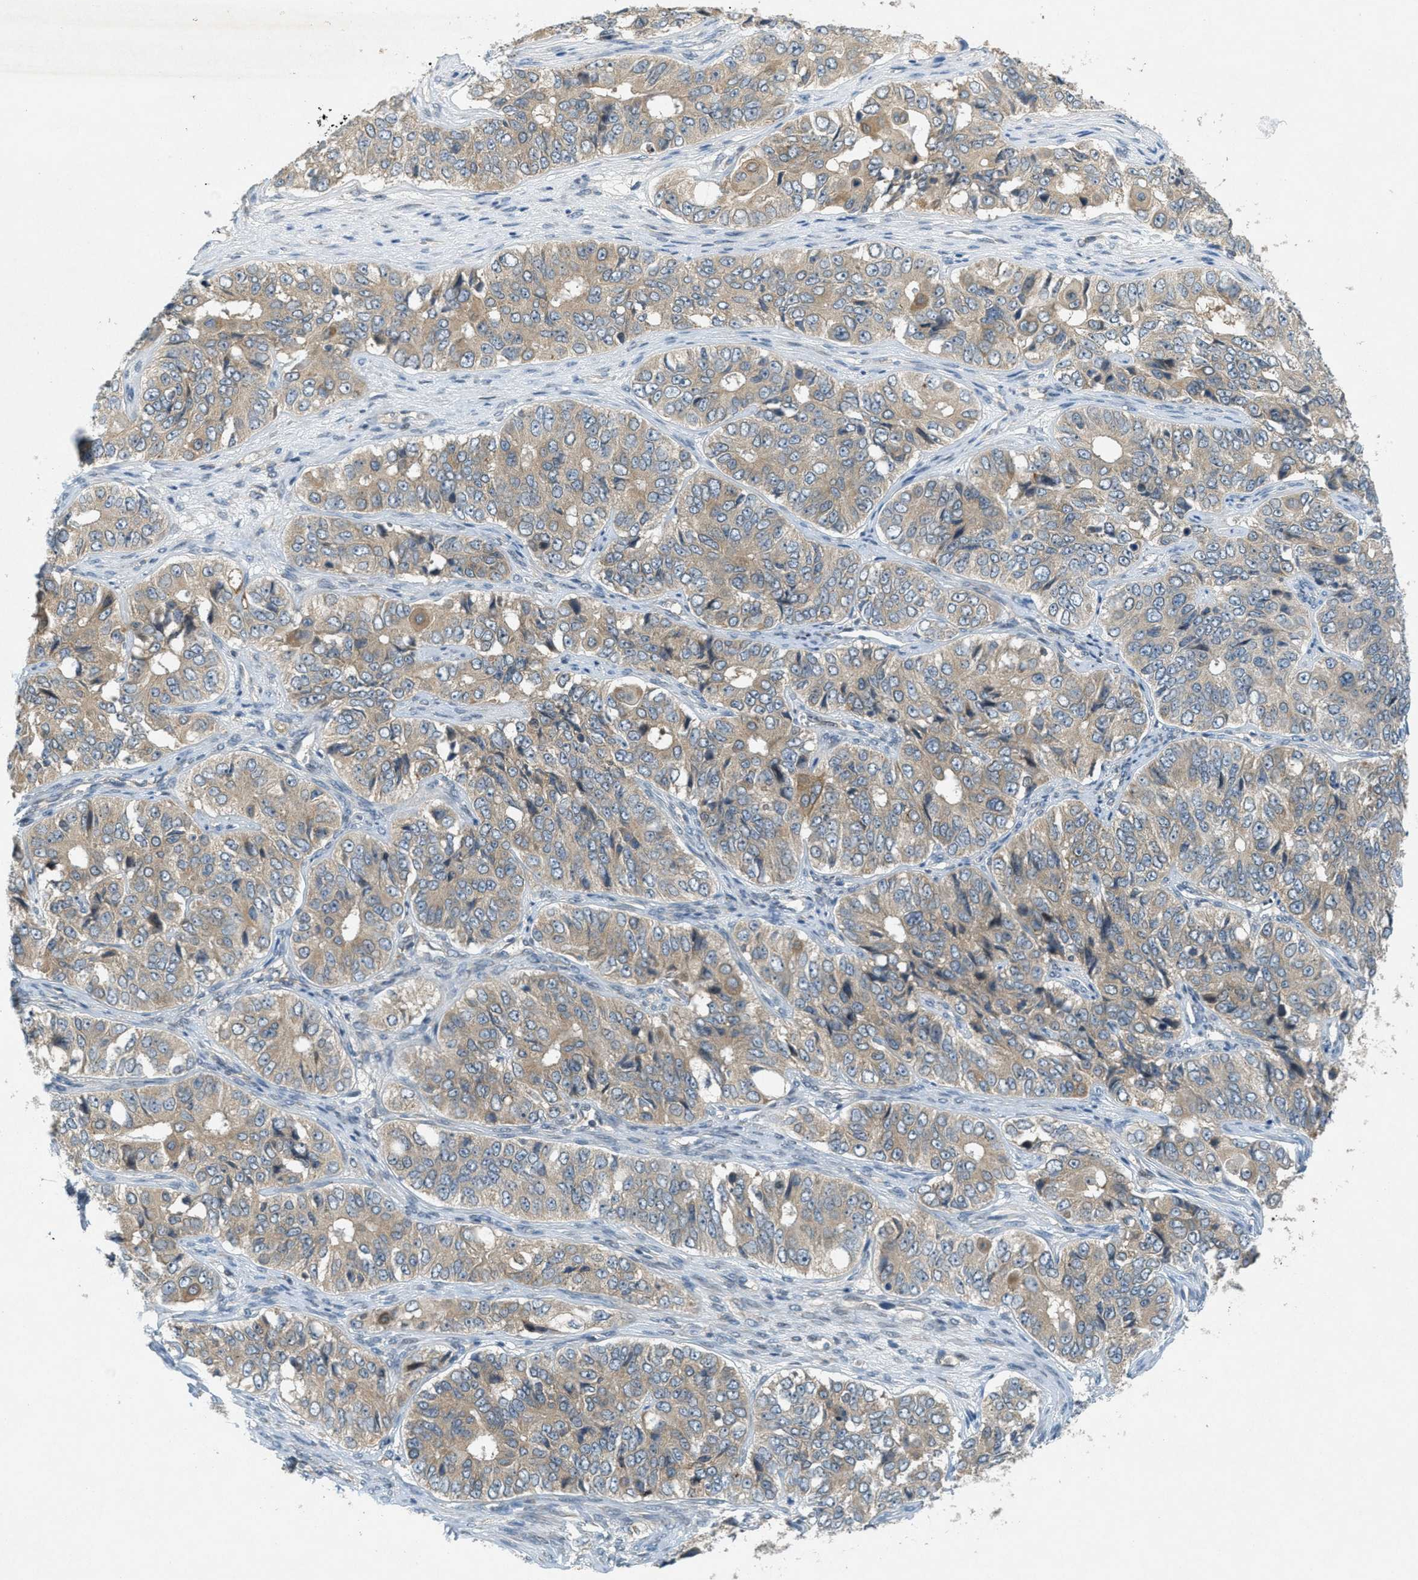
{"staining": {"intensity": "weak", "quantity": "25%-75%", "location": "cytoplasmic/membranous"}, "tissue": "ovarian cancer", "cell_type": "Tumor cells", "image_type": "cancer", "snomed": [{"axis": "morphology", "description": "Carcinoma, endometroid"}, {"axis": "topography", "description": "Ovary"}], "caption": "Immunohistochemical staining of ovarian endometroid carcinoma shows weak cytoplasmic/membranous protein expression in approximately 25%-75% of tumor cells.", "gene": "SIGMAR1", "patient": {"sex": "female", "age": 51}}